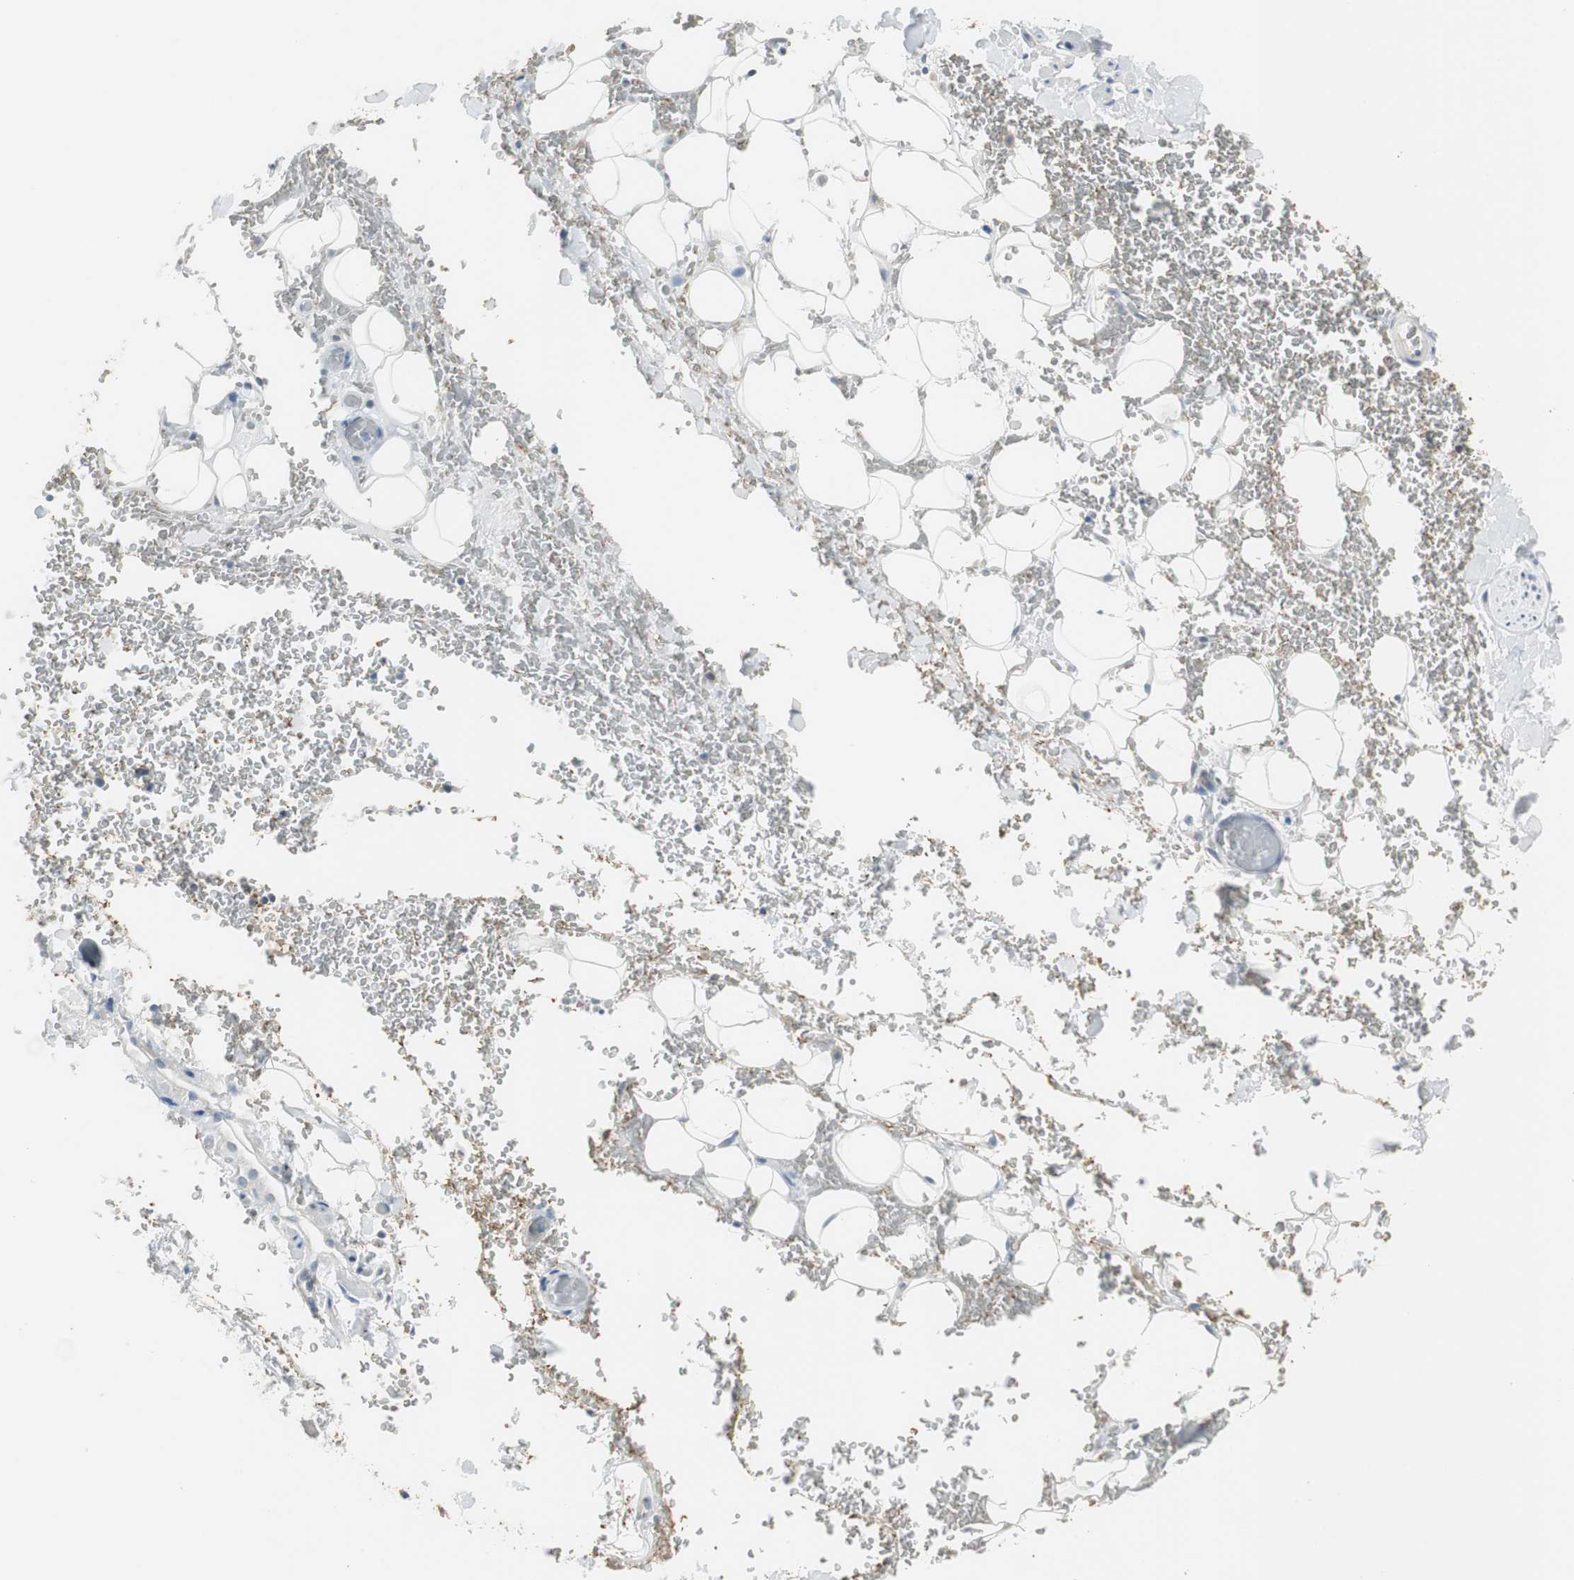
{"staining": {"intensity": "negative", "quantity": "none", "location": "none"}, "tissue": "adipose tissue", "cell_type": "Adipocytes", "image_type": "normal", "snomed": [{"axis": "morphology", "description": "Normal tissue, NOS"}, {"axis": "morphology", "description": "Inflammation, NOS"}, {"axis": "topography", "description": "Breast"}], "caption": "The micrograph exhibits no staining of adipocytes in normal adipose tissue. (Brightfield microscopy of DAB immunohistochemistry (IHC) at high magnification).", "gene": "MSTO1", "patient": {"sex": "female", "age": 65}}